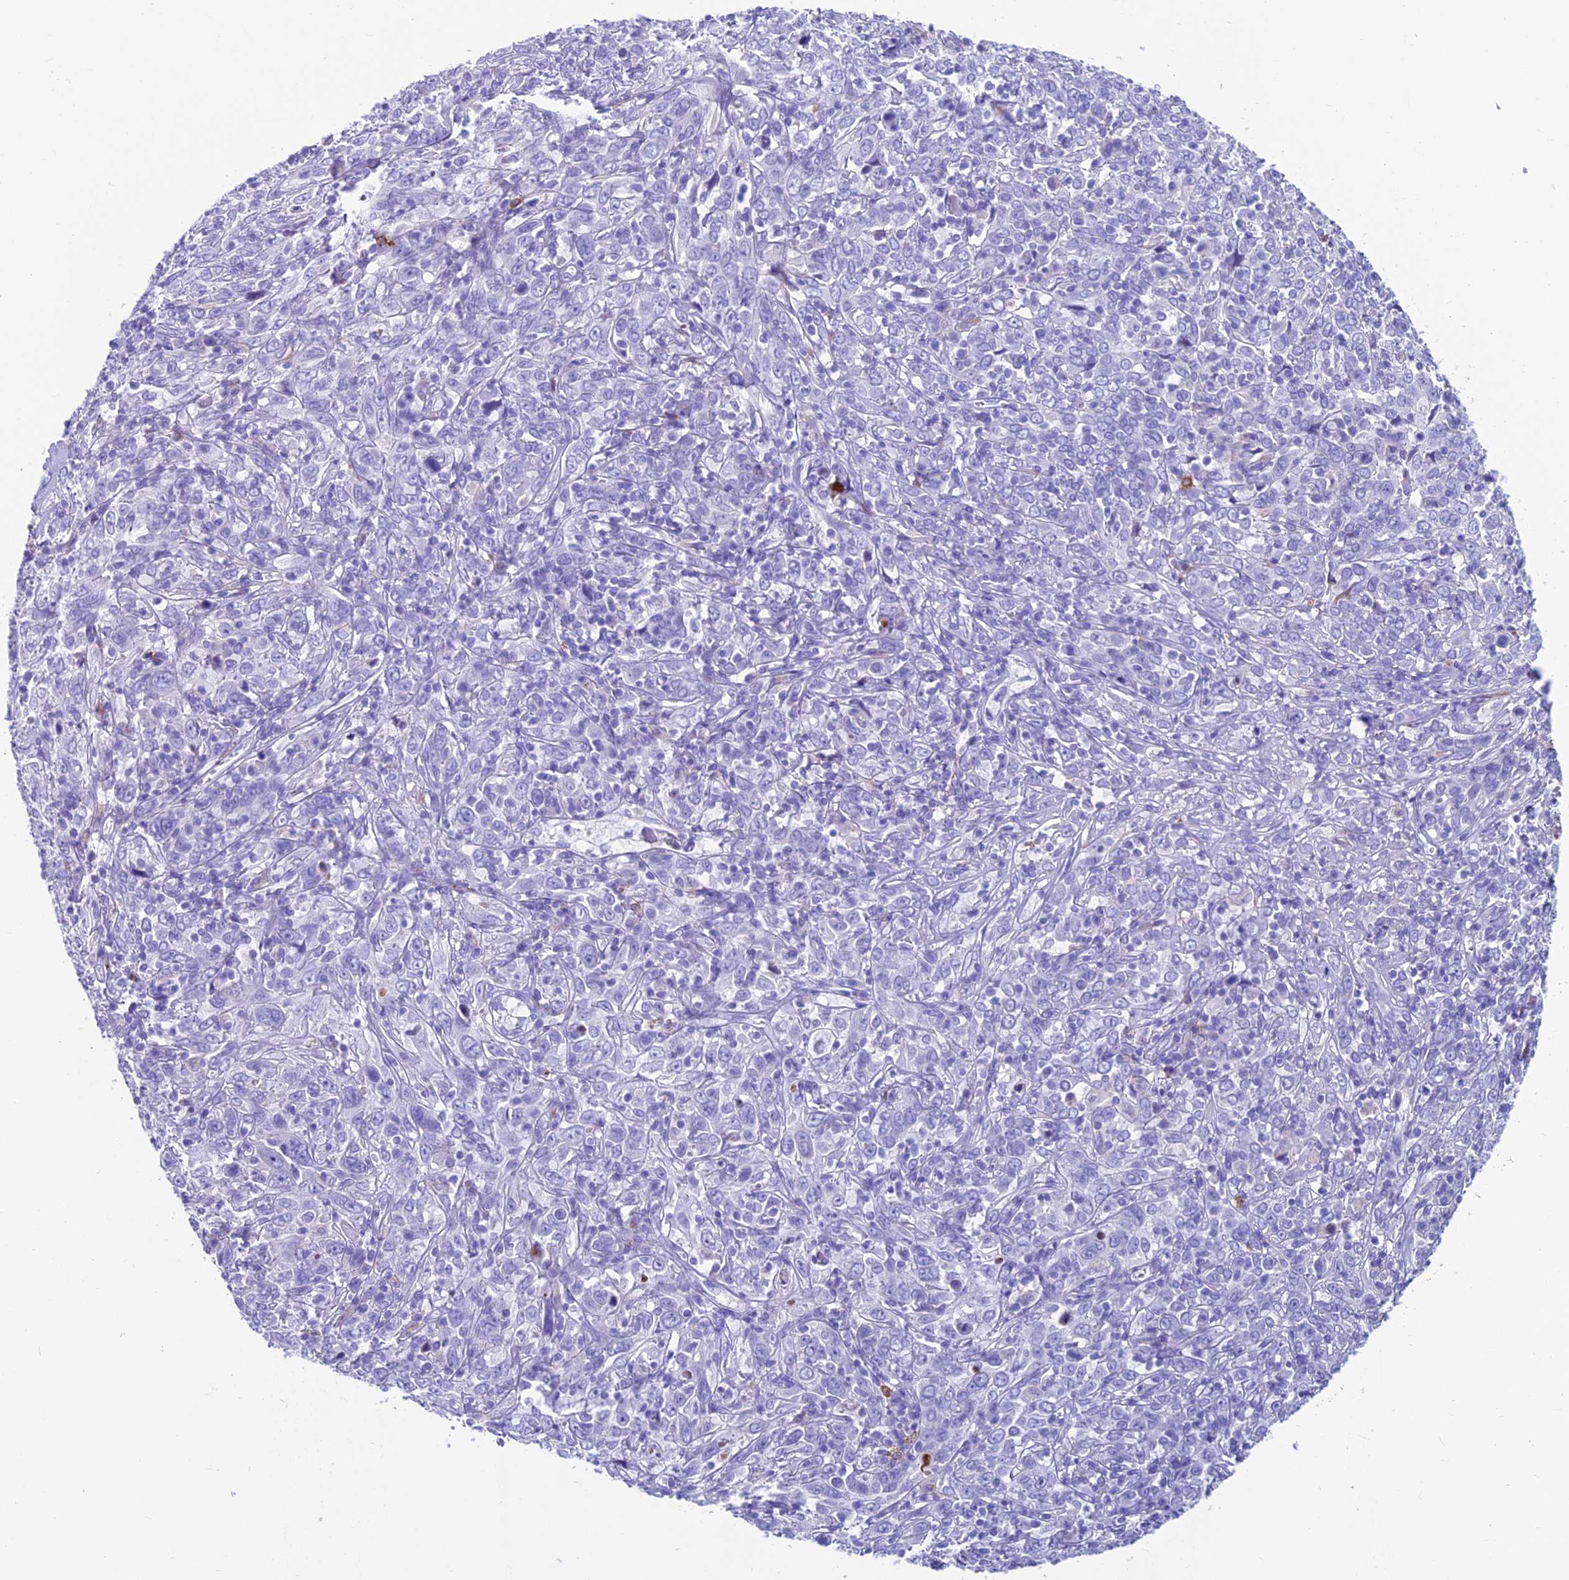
{"staining": {"intensity": "negative", "quantity": "none", "location": "none"}, "tissue": "cervical cancer", "cell_type": "Tumor cells", "image_type": "cancer", "snomed": [{"axis": "morphology", "description": "Squamous cell carcinoma, NOS"}, {"axis": "topography", "description": "Cervix"}], "caption": "The micrograph shows no staining of tumor cells in cervical squamous cell carcinoma. Brightfield microscopy of IHC stained with DAB (brown) and hematoxylin (blue), captured at high magnification.", "gene": "GNG11", "patient": {"sex": "female", "age": 46}}